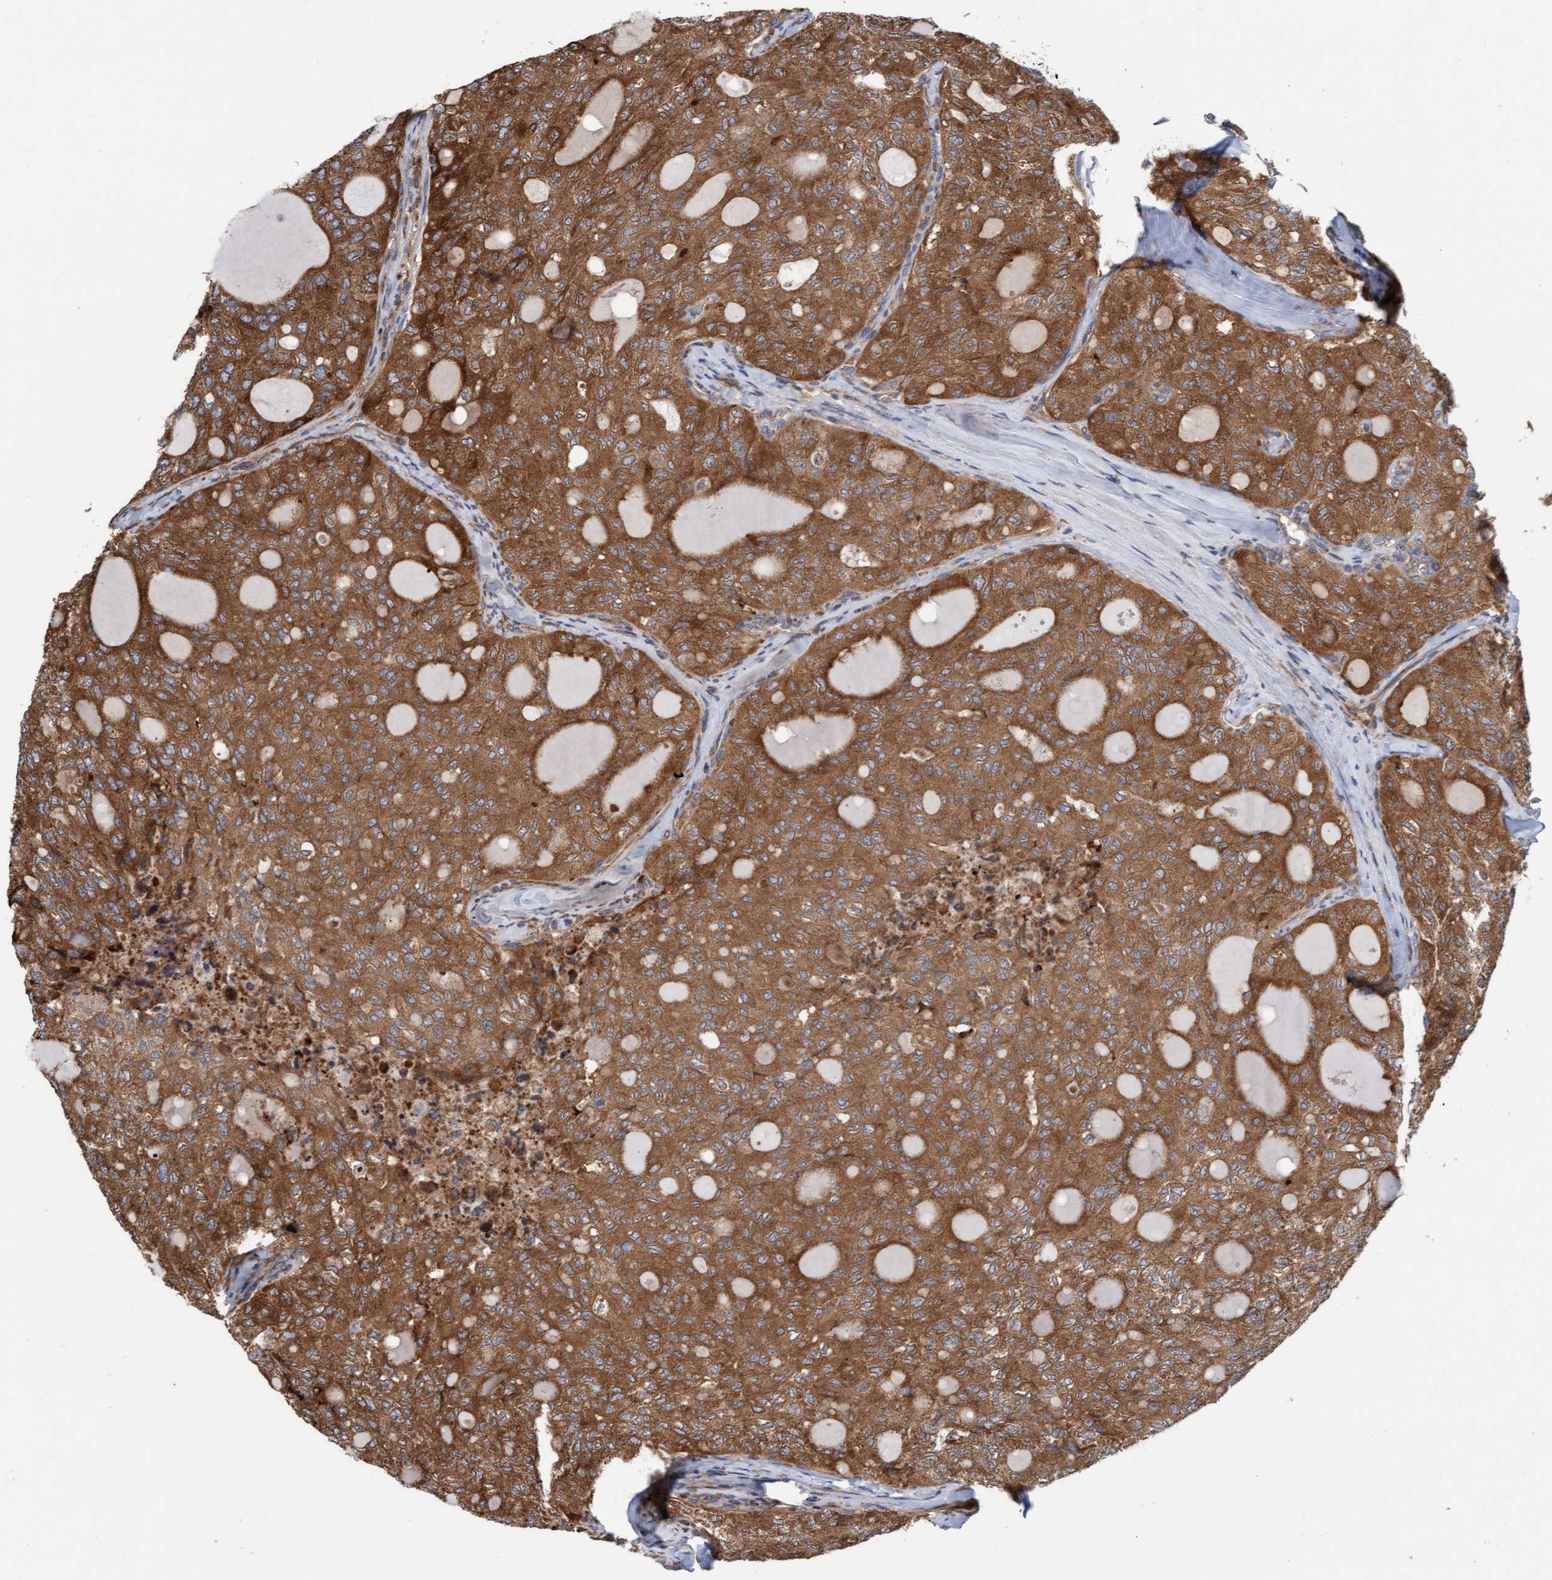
{"staining": {"intensity": "moderate", "quantity": ">75%", "location": "cytoplasmic/membranous"}, "tissue": "thyroid cancer", "cell_type": "Tumor cells", "image_type": "cancer", "snomed": [{"axis": "morphology", "description": "Follicular adenoma carcinoma, NOS"}, {"axis": "topography", "description": "Thyroid gland"}], "caption": "Immunohistochemical staining of human thyroid follicular adenoma carcinoma reveals medium levels of moderate cytoplasmic/membranous expression in about >75% of tumor cells. (Brightfield microscopy of DAB IHC at high magnification).", "gene": "KIAA0753", "patient": {"sex": "male", "age": 75}}